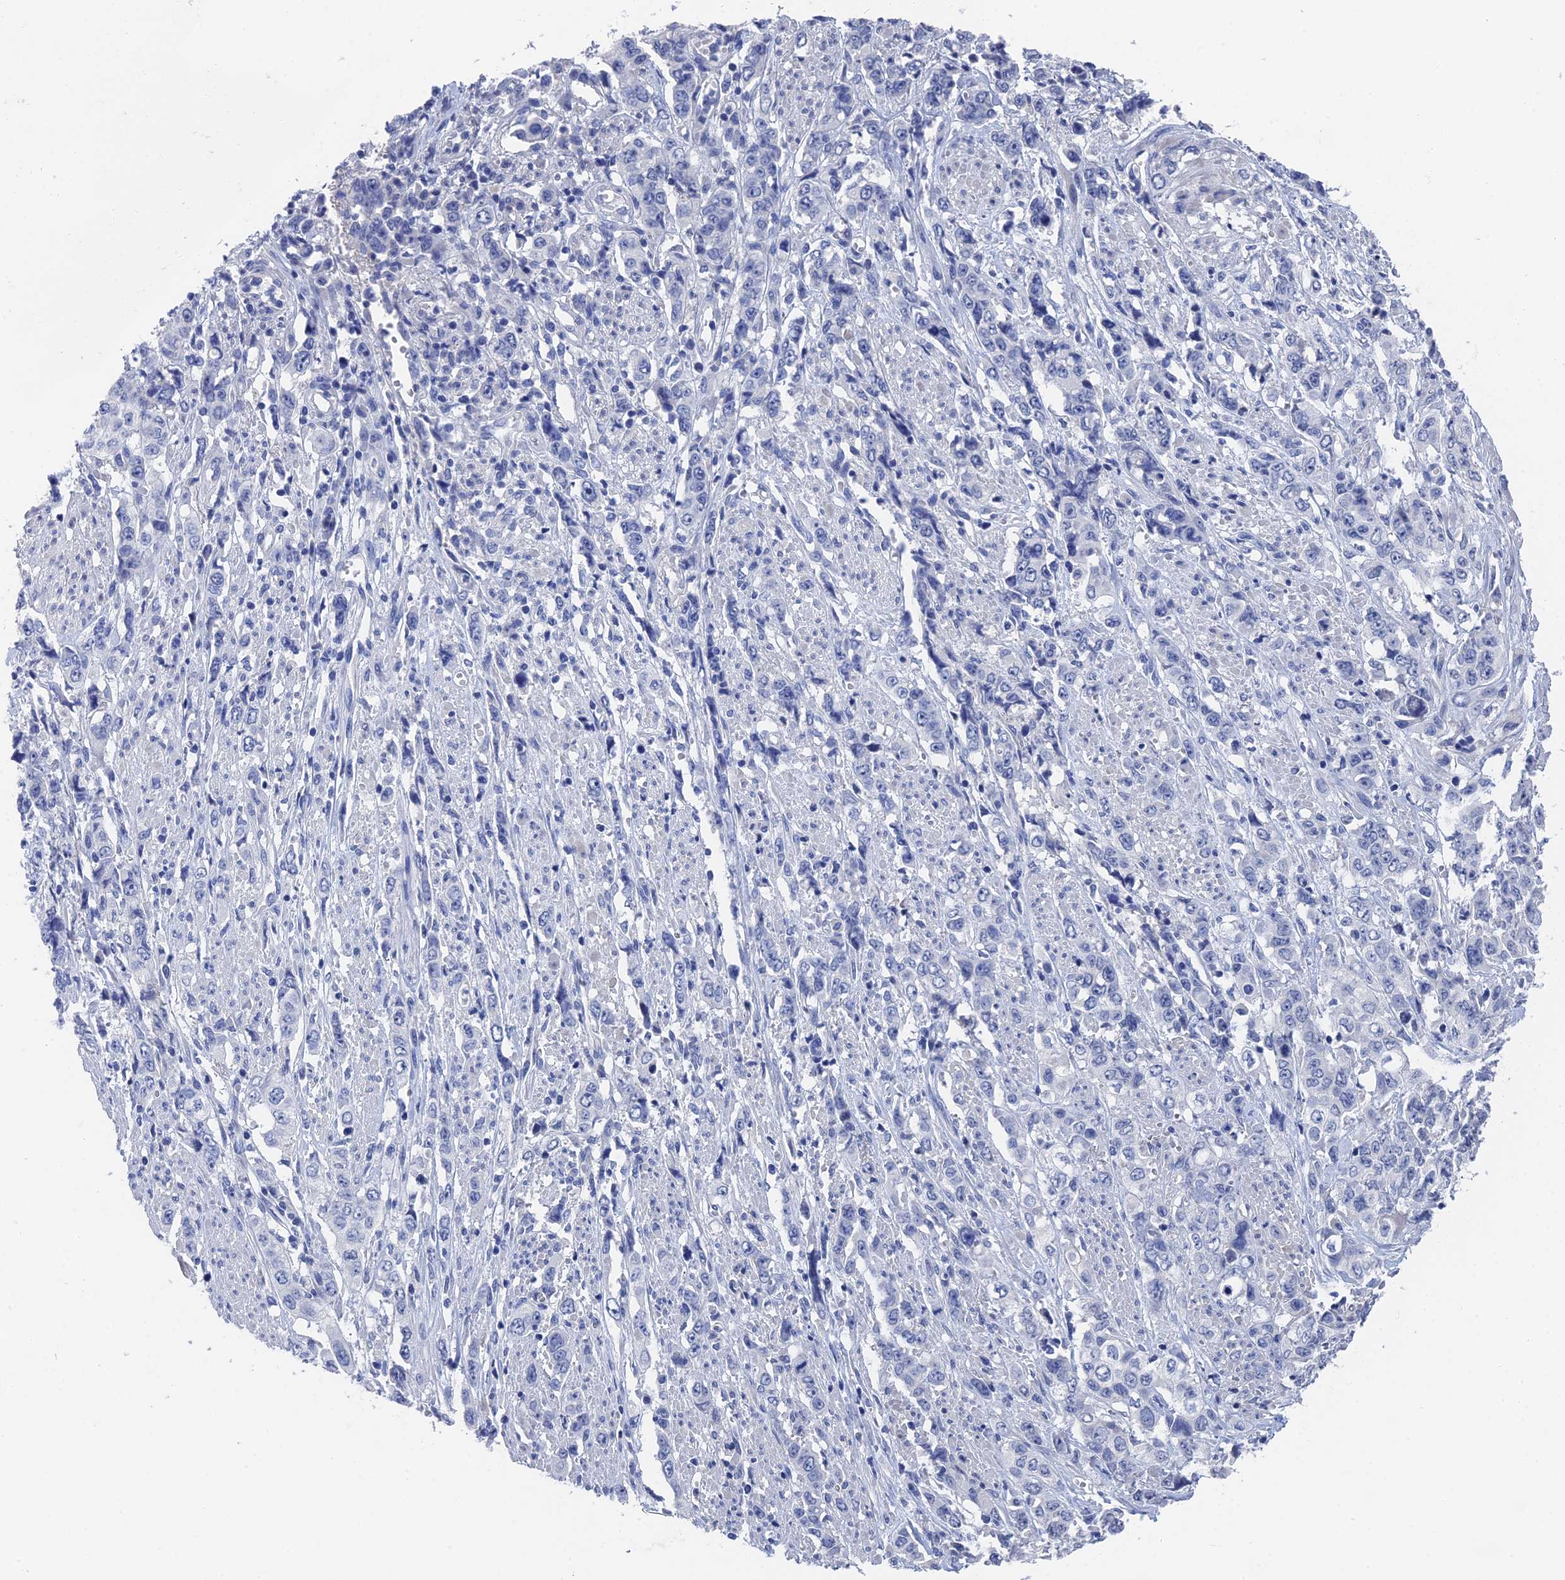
{"staining": {"intensity": "negative", "quantity": "none", "location": "none"}, "tissue": "stomach cancer", "cell_type": "Tumor cells", "image_type": "cancer", "snomed": [{"axis": "morphology", "description": "Adenocarcinoma, NOS"}, {"axis": "topography", "description": "Stomach, upper"}], "caption": "Stomach adenocarcinoma stained for a protein using IHC reveals no staining tumor cells.", "gene": "GFAP", "patient": {"sex": "male", "age": 62}}